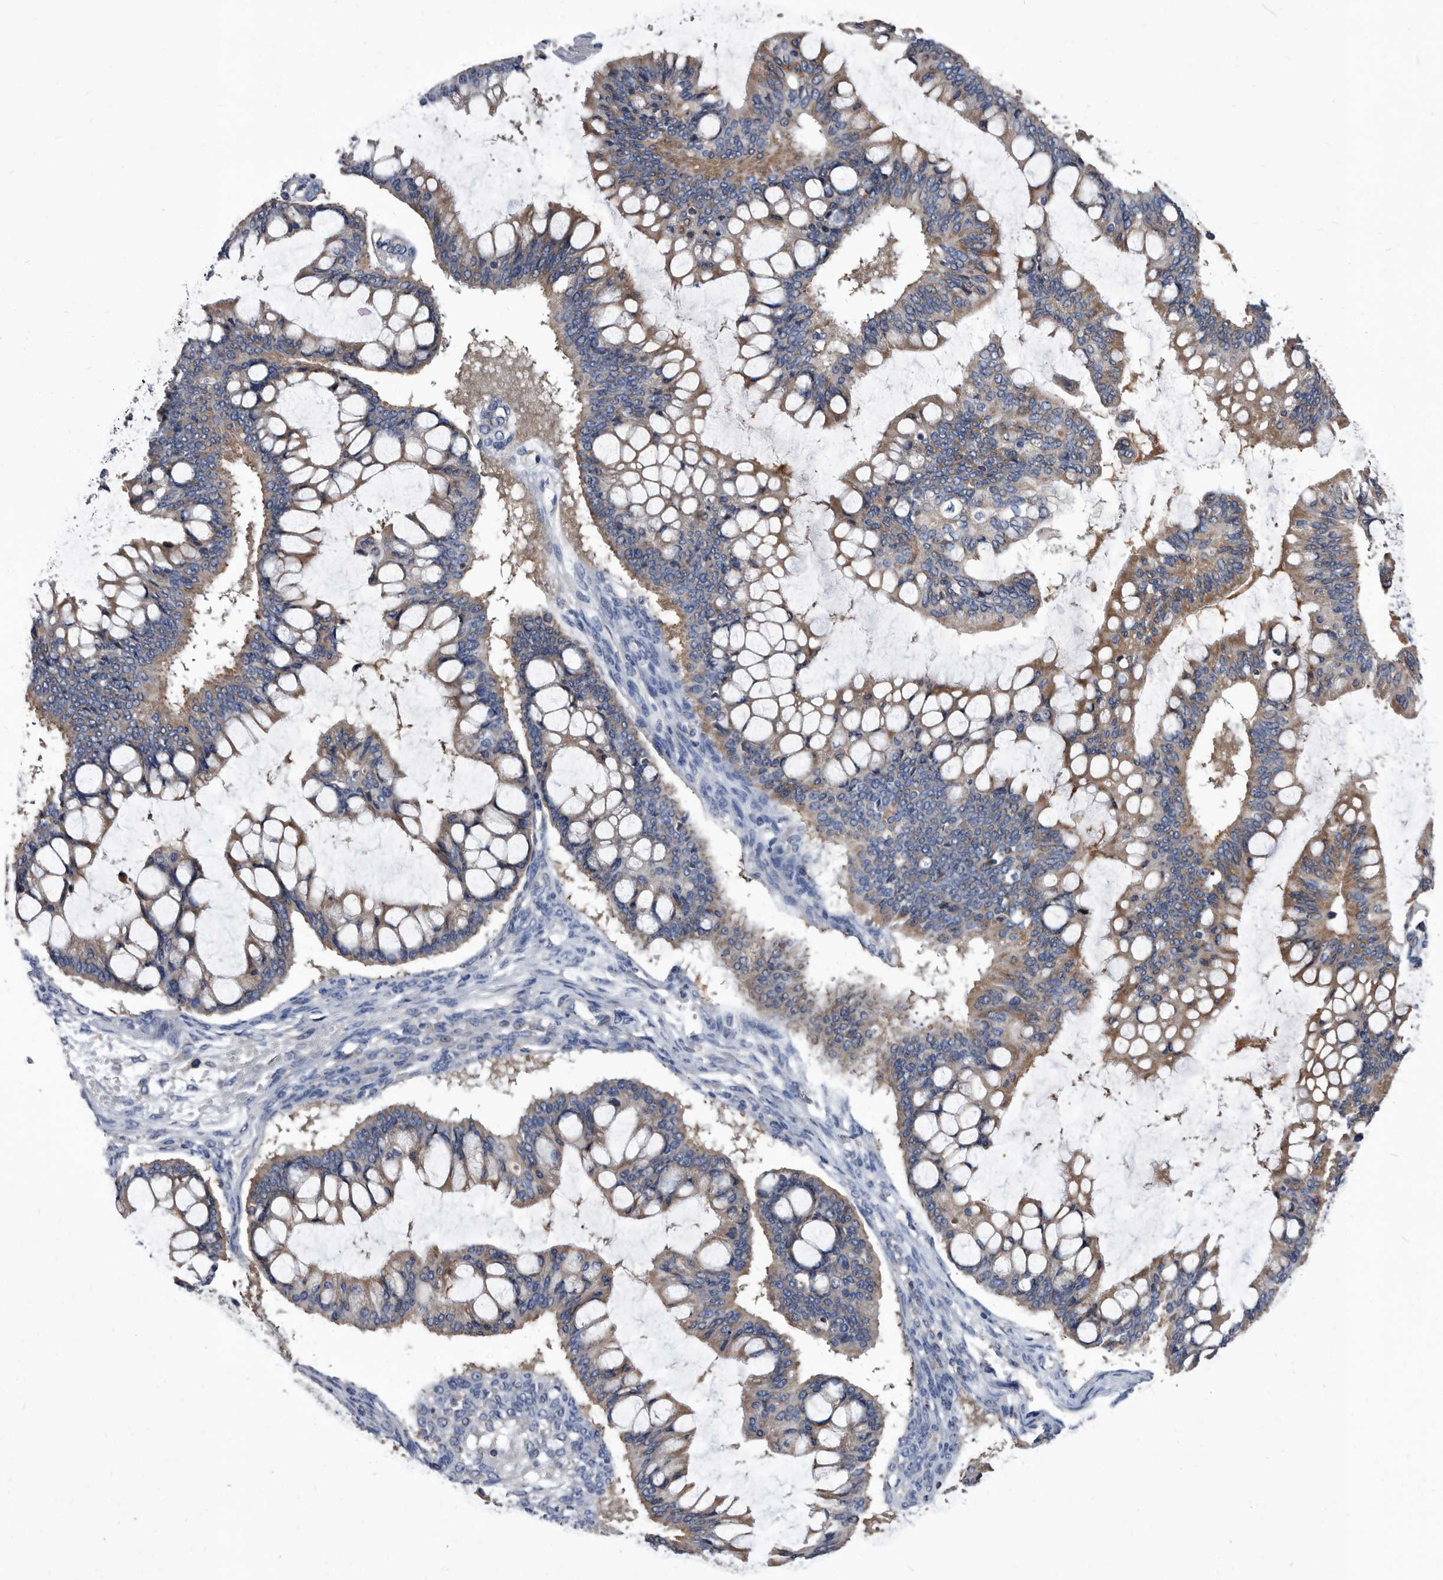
{"staining": {"intensity": "weak", "quantity": ">75%", "location": "cytoplasmic/membranous"}, "tissue": "ovarian cancer", "cell_type": "Tumor cells", "image_type": "cancer", "snomed": [{"axis": "morphology", "description": "Cystadenocarcinoma, mucinous, NOS"}, {"axis": "topography", "description": "Ovary"}], "caption": "Mucinous cystadenocarcinoma (ovarian) stained with a protein marker displays weak staining in tumor cells.", "gene": "DTNBP1", "patient": {"sex": "female", "age": 73}}